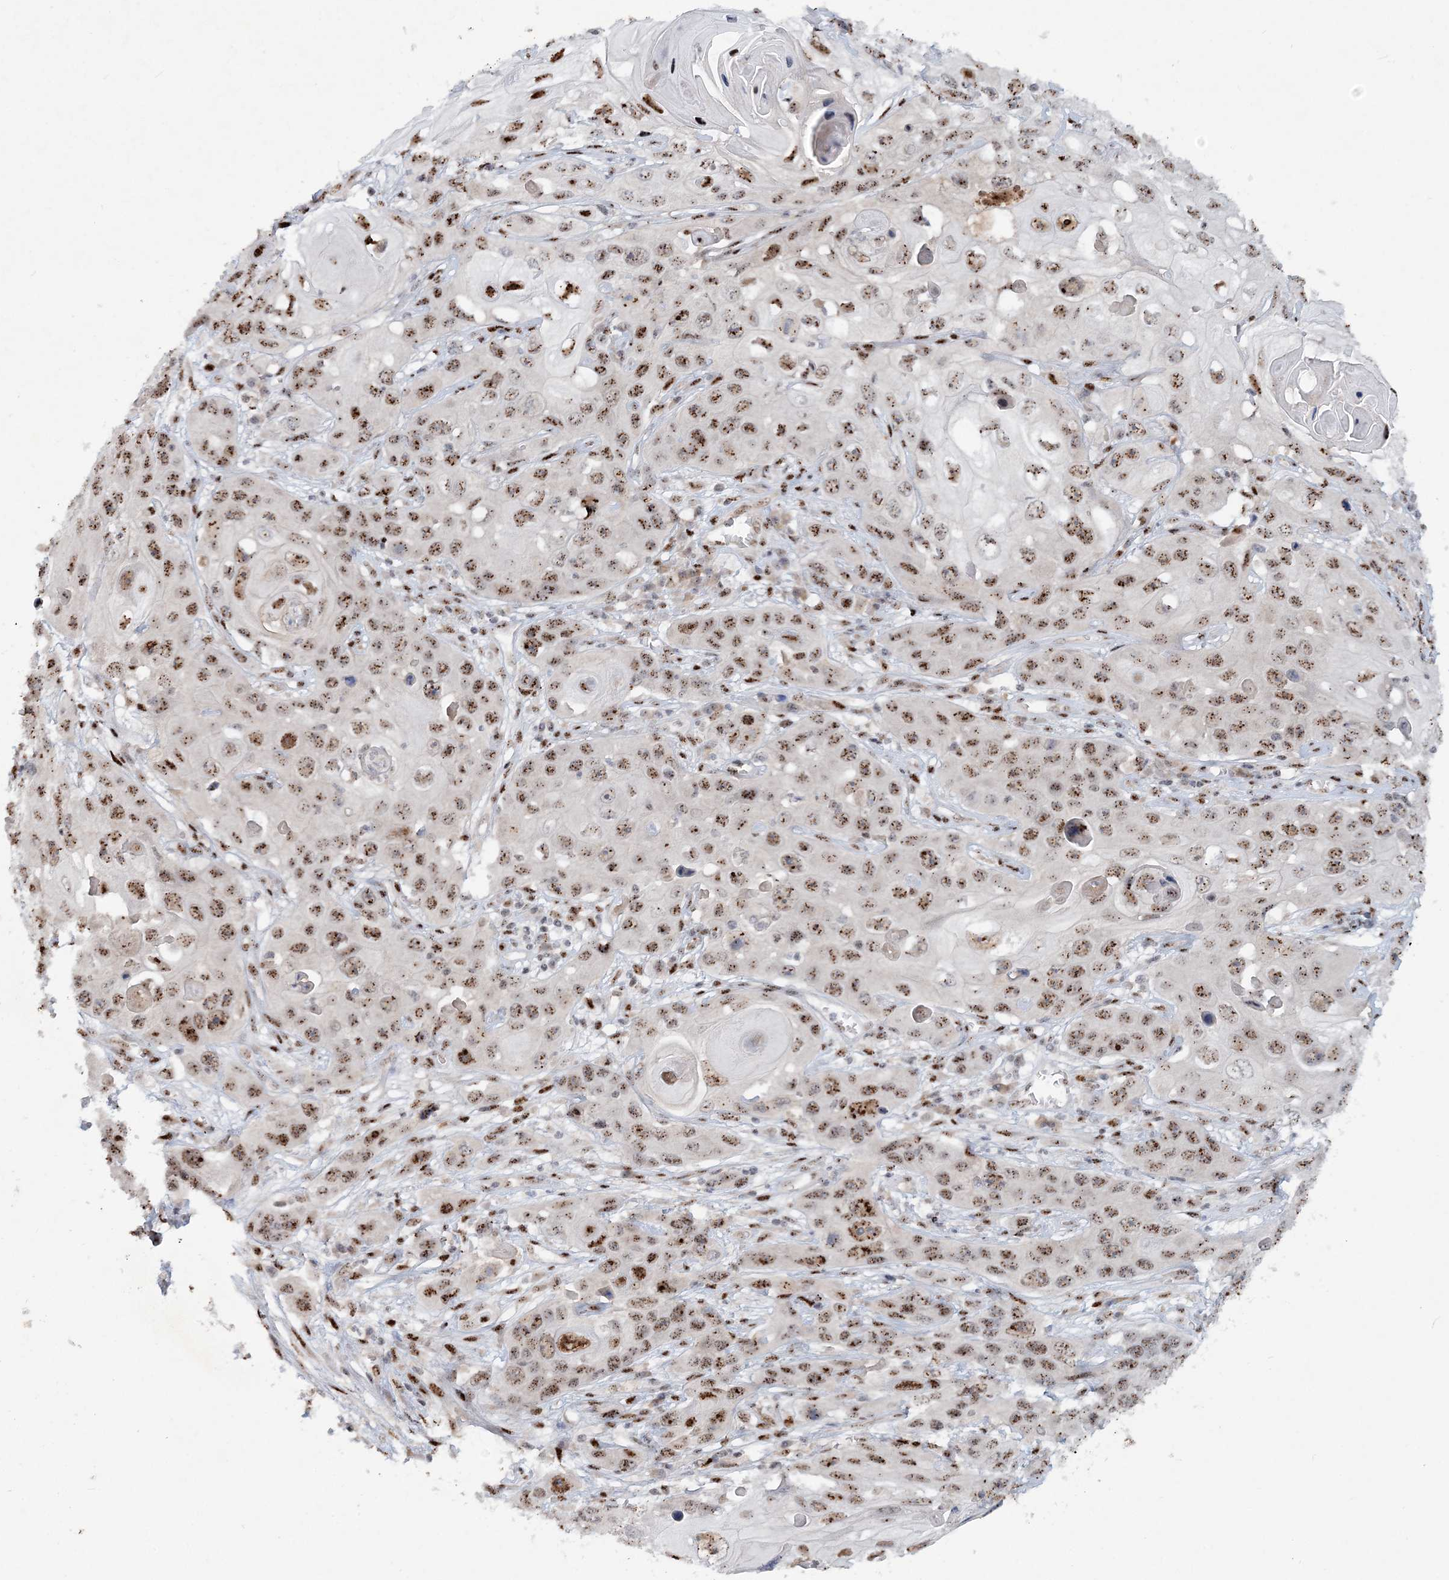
{"staining": {"intensity": "moderate", "quantity": ">75%", "location": "nuclear"}, "tissue": "skin cancer", "cell_type": "Tumor cells", "image_type": "cancer", "snomed": [{"axis": "morphology", "description": "Squamous cell carcinoma, NOS"}, {"axis": "topography", "description": "Skin"}], "caption": "A photomicrograph of skin cancer stained for a protein demonstrates moderate nuclear brown staining in tumor cells. The protein of interest is stained brown, and the nuclei are stained in blue (DAB (3,3'-diaminobenzidine) IHC with brightfield microscopy, high magnification).", "gene": "GIN1", "patient": {"sex": "male", "age": 55}}